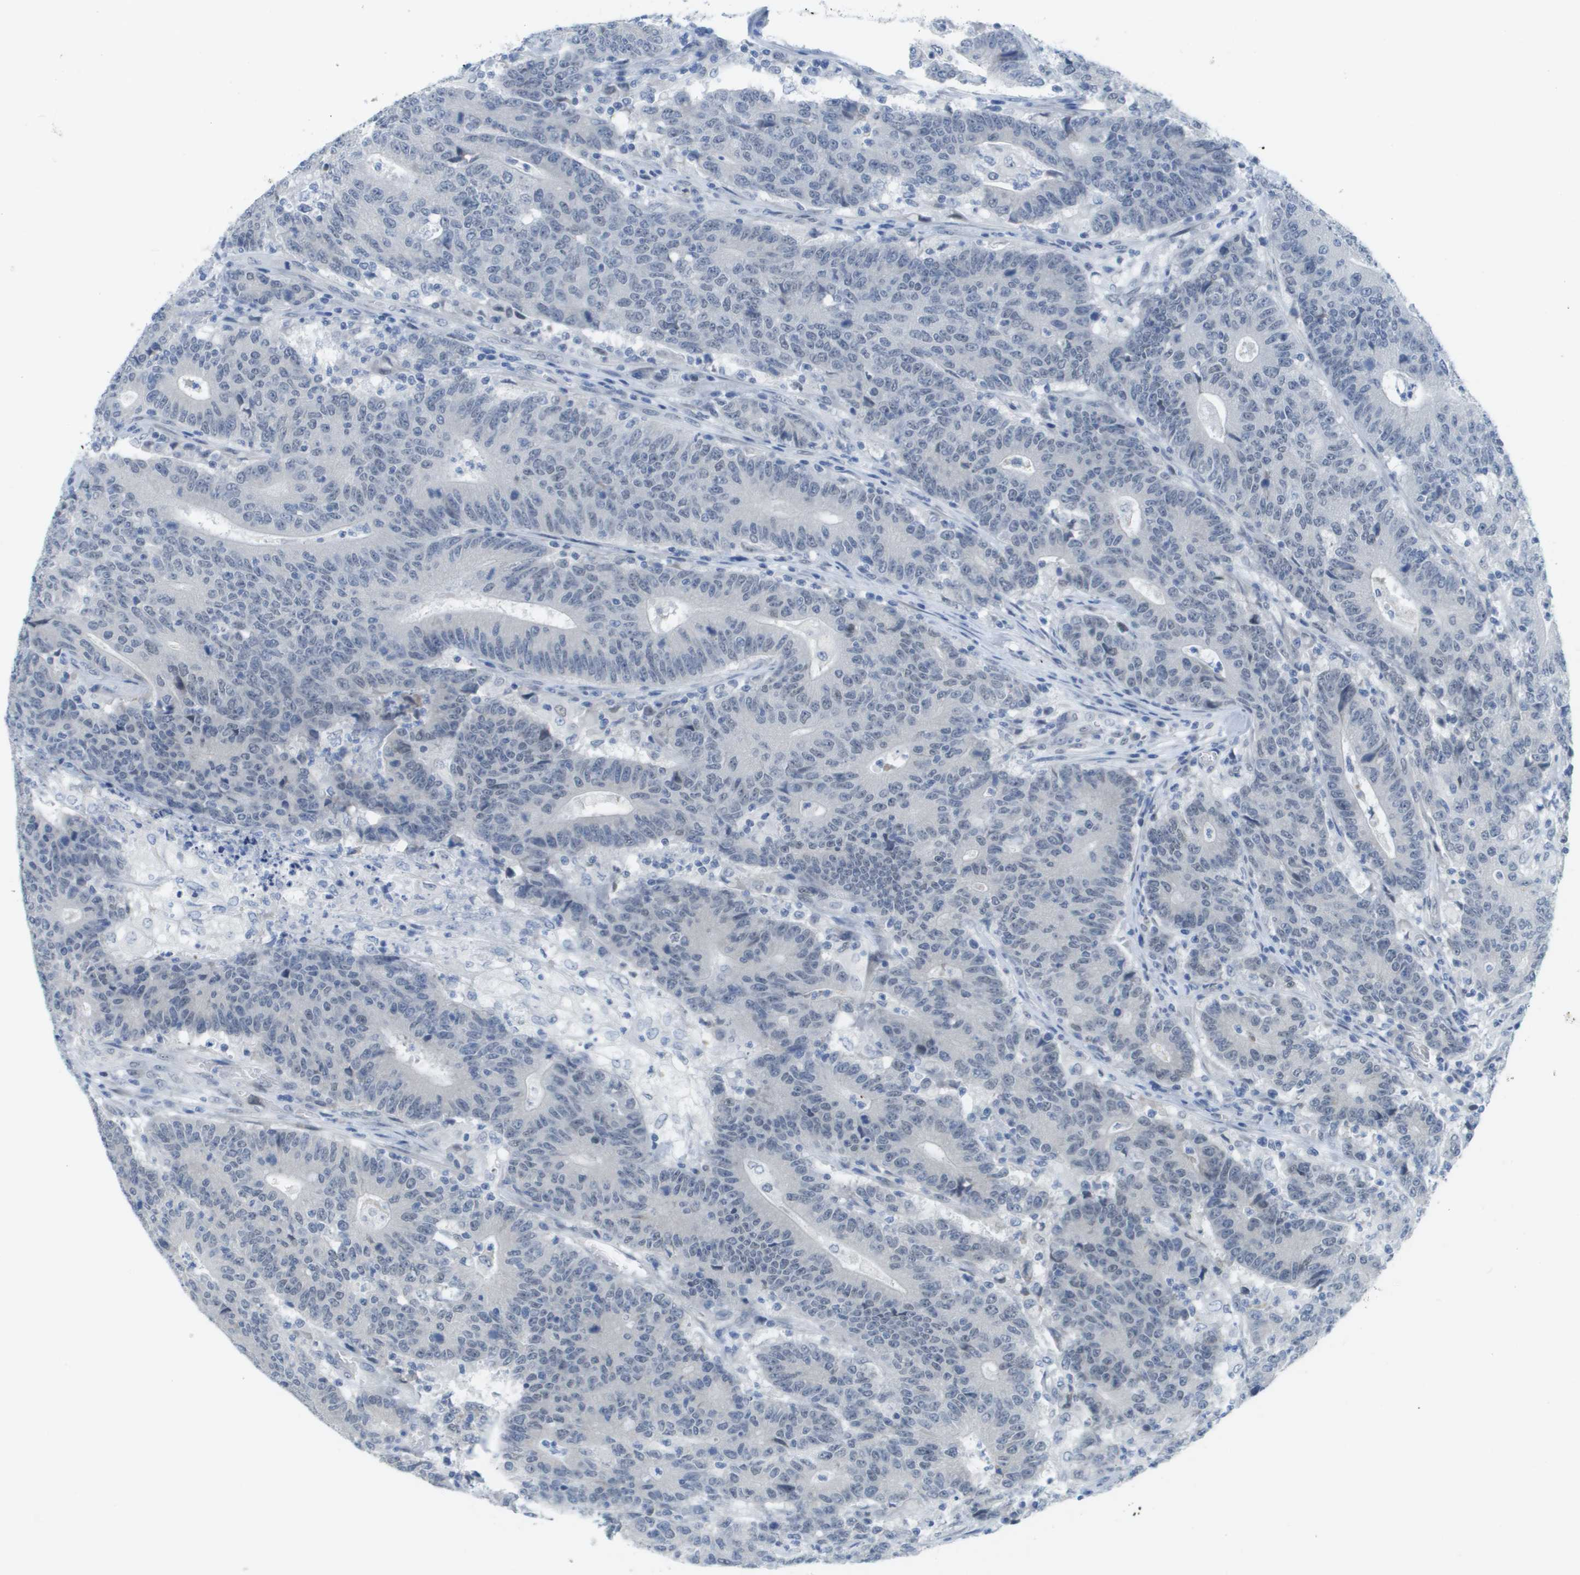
{"staining": {"intensity": "negative", "quantity": "none", "location": "none"}, "tissue": "colorectal cancer", "cell_type": "Tumor cells", "image_type": "cancer", "snomed": [{"axis": "morphology", "description": "Normal tissue, NOS"}, {"axis": "morphology", "description": "Adenocarcinoma, NOS"}, {"axis": "topography", "description": "Colon"}], "caption": "A high-resolution photomicrograph shows immunohistochemistry (IHC) staining of colorectal adenocarcinoma, which shows no significant staining in tumor cells. (Immunohistochemistry (ihc), brightfield microscopy, high magnification).", "gene": "ARID1B", "patient": {"sex": "female", "age": 75}}